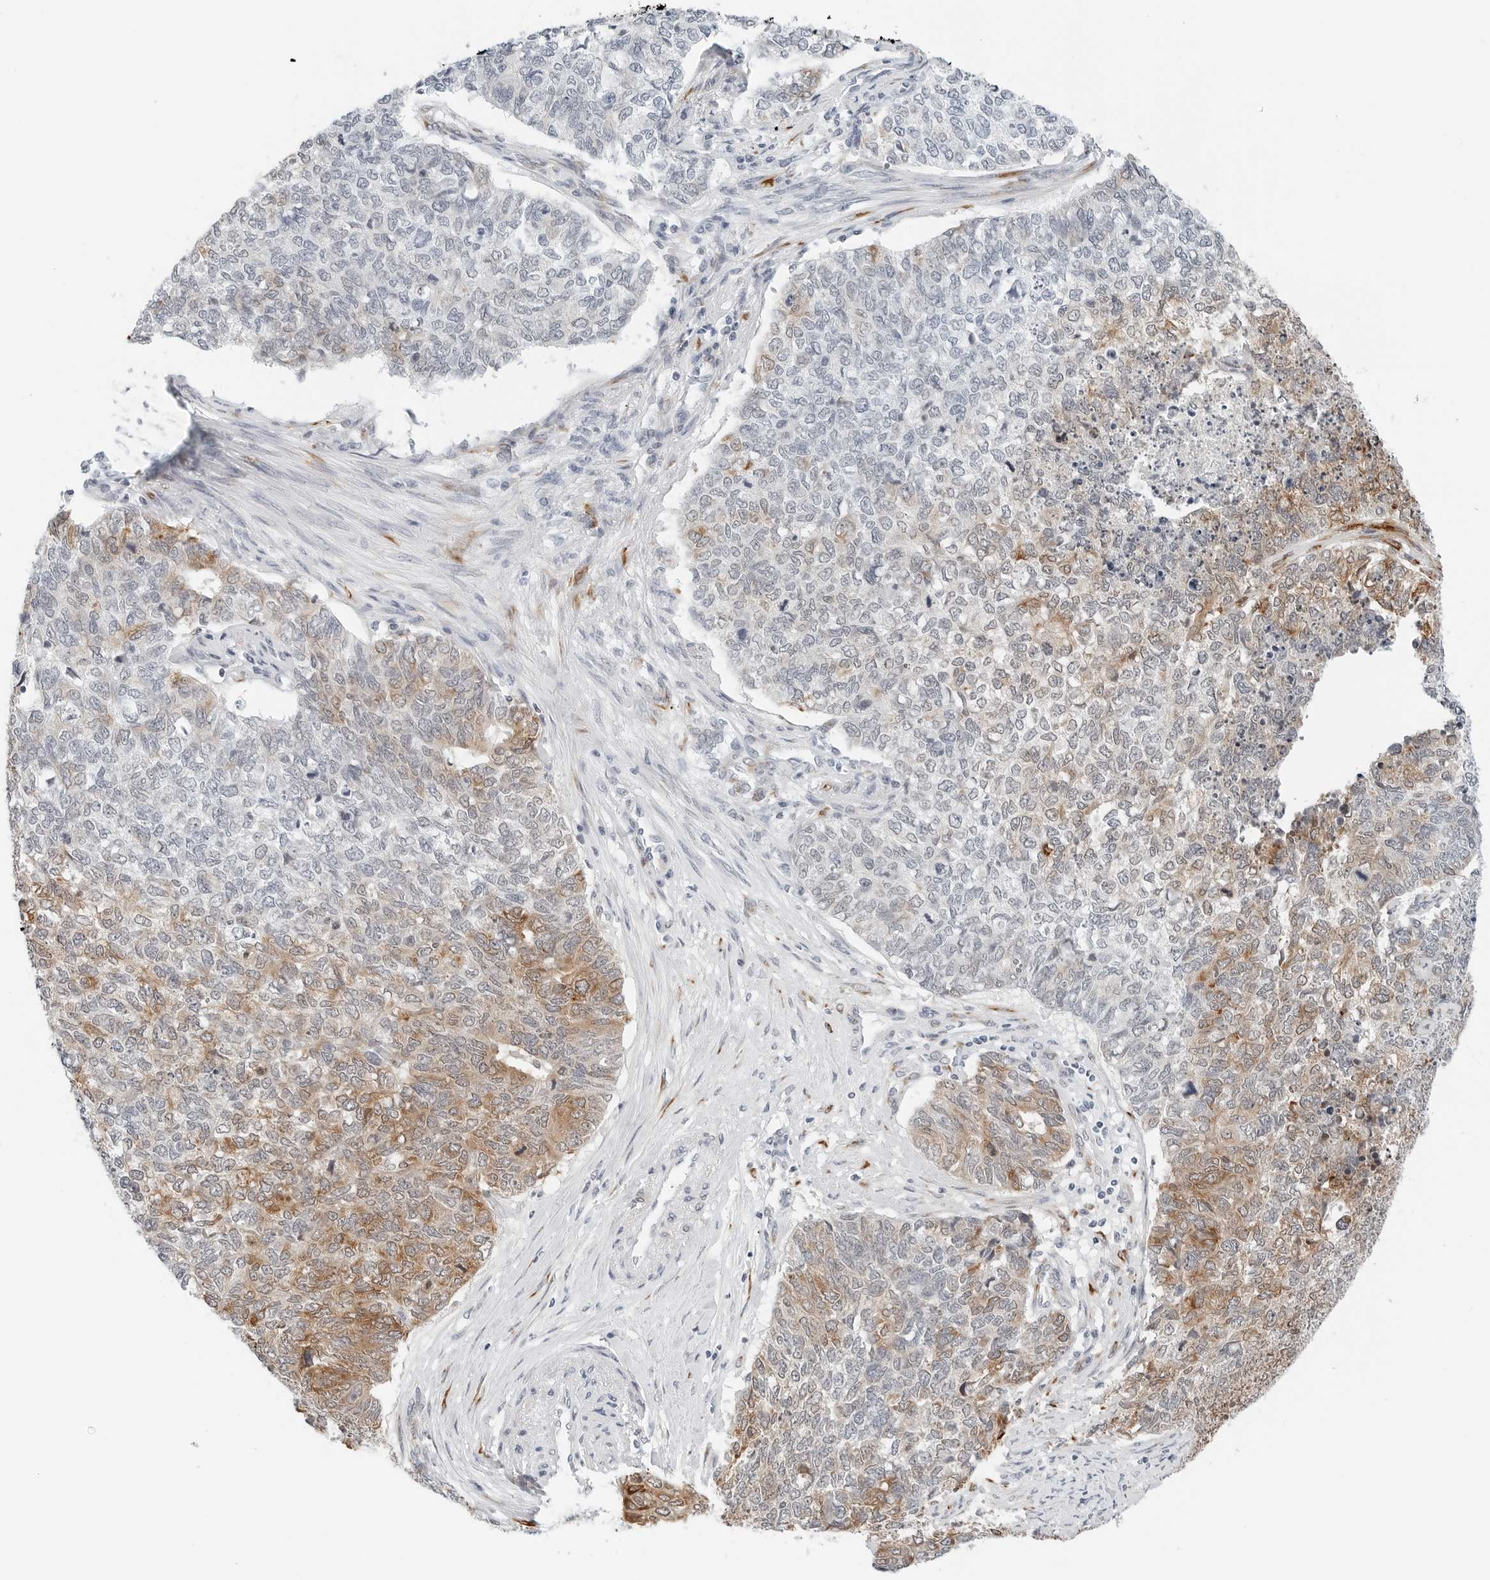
{"staining": {"intensity": "moderate", "quantity": "<25%", "location": "cytoplasmic/membranous"}, "tissue": "cervical cancer", "cell_type": "Tumor cells", "image_type": "cancer", "snomed": [{"axis": "morphology", "description": "Squamous cell carcinoma, NOS"}, {"axis": "topography", "description": "Cervix"}], "caption": "Protein expression analysis of cervical cancer demonstrates moderate cytoplasmic/membranous expression in approximately <25% of tumor cells. (Brightfield microscopy of DAB IHC at high magnification).", "gene": "P4HA2", "patient": {"sex": "female", "age": 63}}